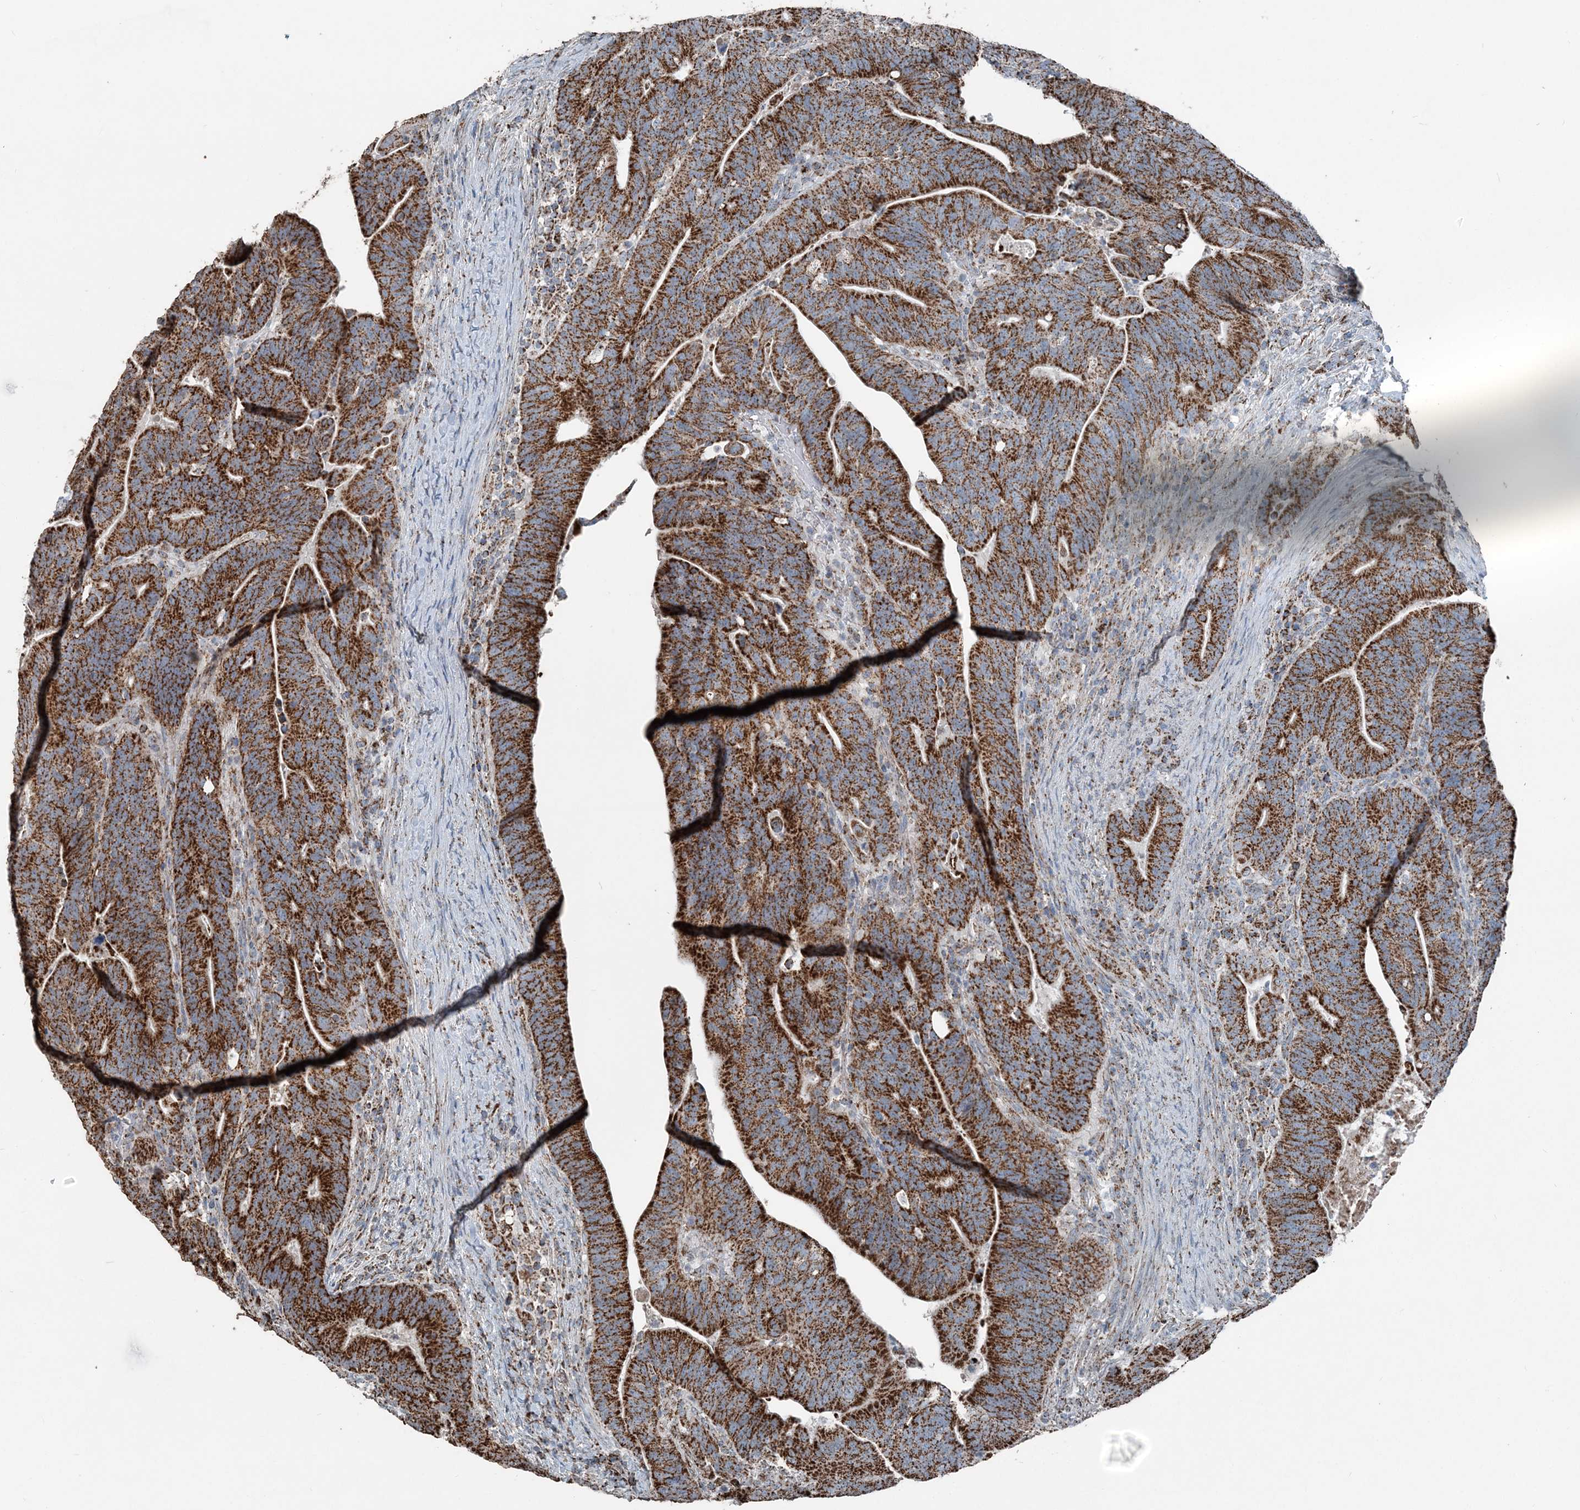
{"staining": {"intensity": "strong", "quantity": ">75%", "location": "cytoplasmic/membranous"}, "tissue": "colorectal cancer", "cell_type": "Tumor cells", "image_type": "cancer", "snomed": [{"axis": "morphology", "description": "Adenocarcinoma, NOS"}, {"axis": "topography", "description": "Colon"}], "caption": "The immunohistochemical stain shows strong cytoplasmic/membranous staining in tumor cells of adenocarcinoma (colorectal) tissue.", "gene": "SUCLG1", "patient": {"sex": "female", "age": 66}}